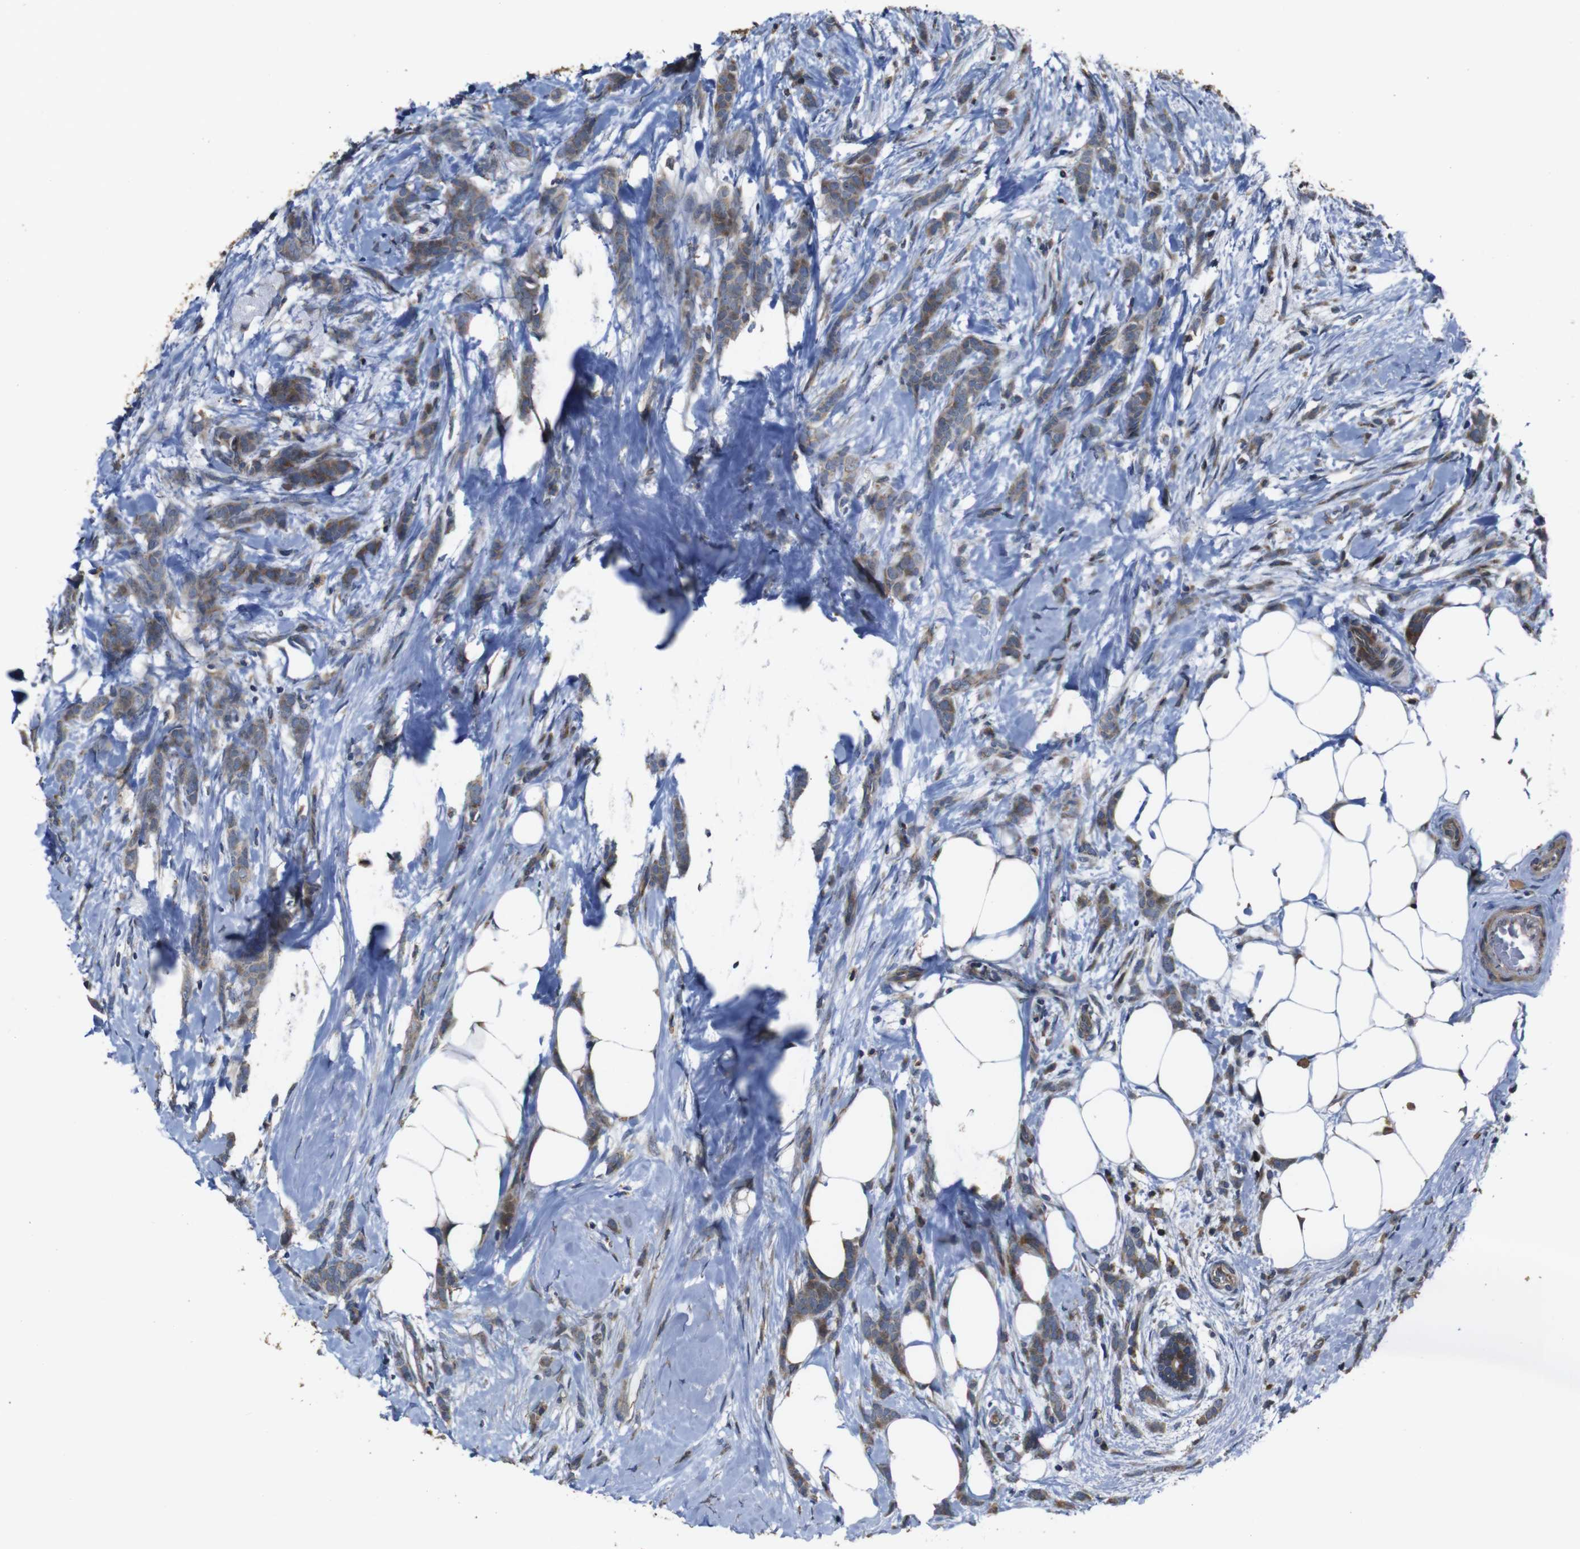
{"staining": {"intensity": "moderate", "quantity": "25%-75%", "location": "cytoplasmic/membranous"}, "tissue": "breast cancer", "cell_type": "Tumor cells", "image_type": "cancer", "snomed": [{"axis": "morphology", "description": "Lobular carcinoma, in situ"}, {"axis": "morphology", "description": "Lobular carcinoma"}, {"axis": "topography", "description": "Breast"}], "caption": "Immunohistochemistry (IHC) of human breast cancer exhibits medium levels of moderate cytoplasmic/membranous staining in about 25%-75% of tumor cells.", "gene": "SNN", "patient": {"sex": "female", "age": 41}}